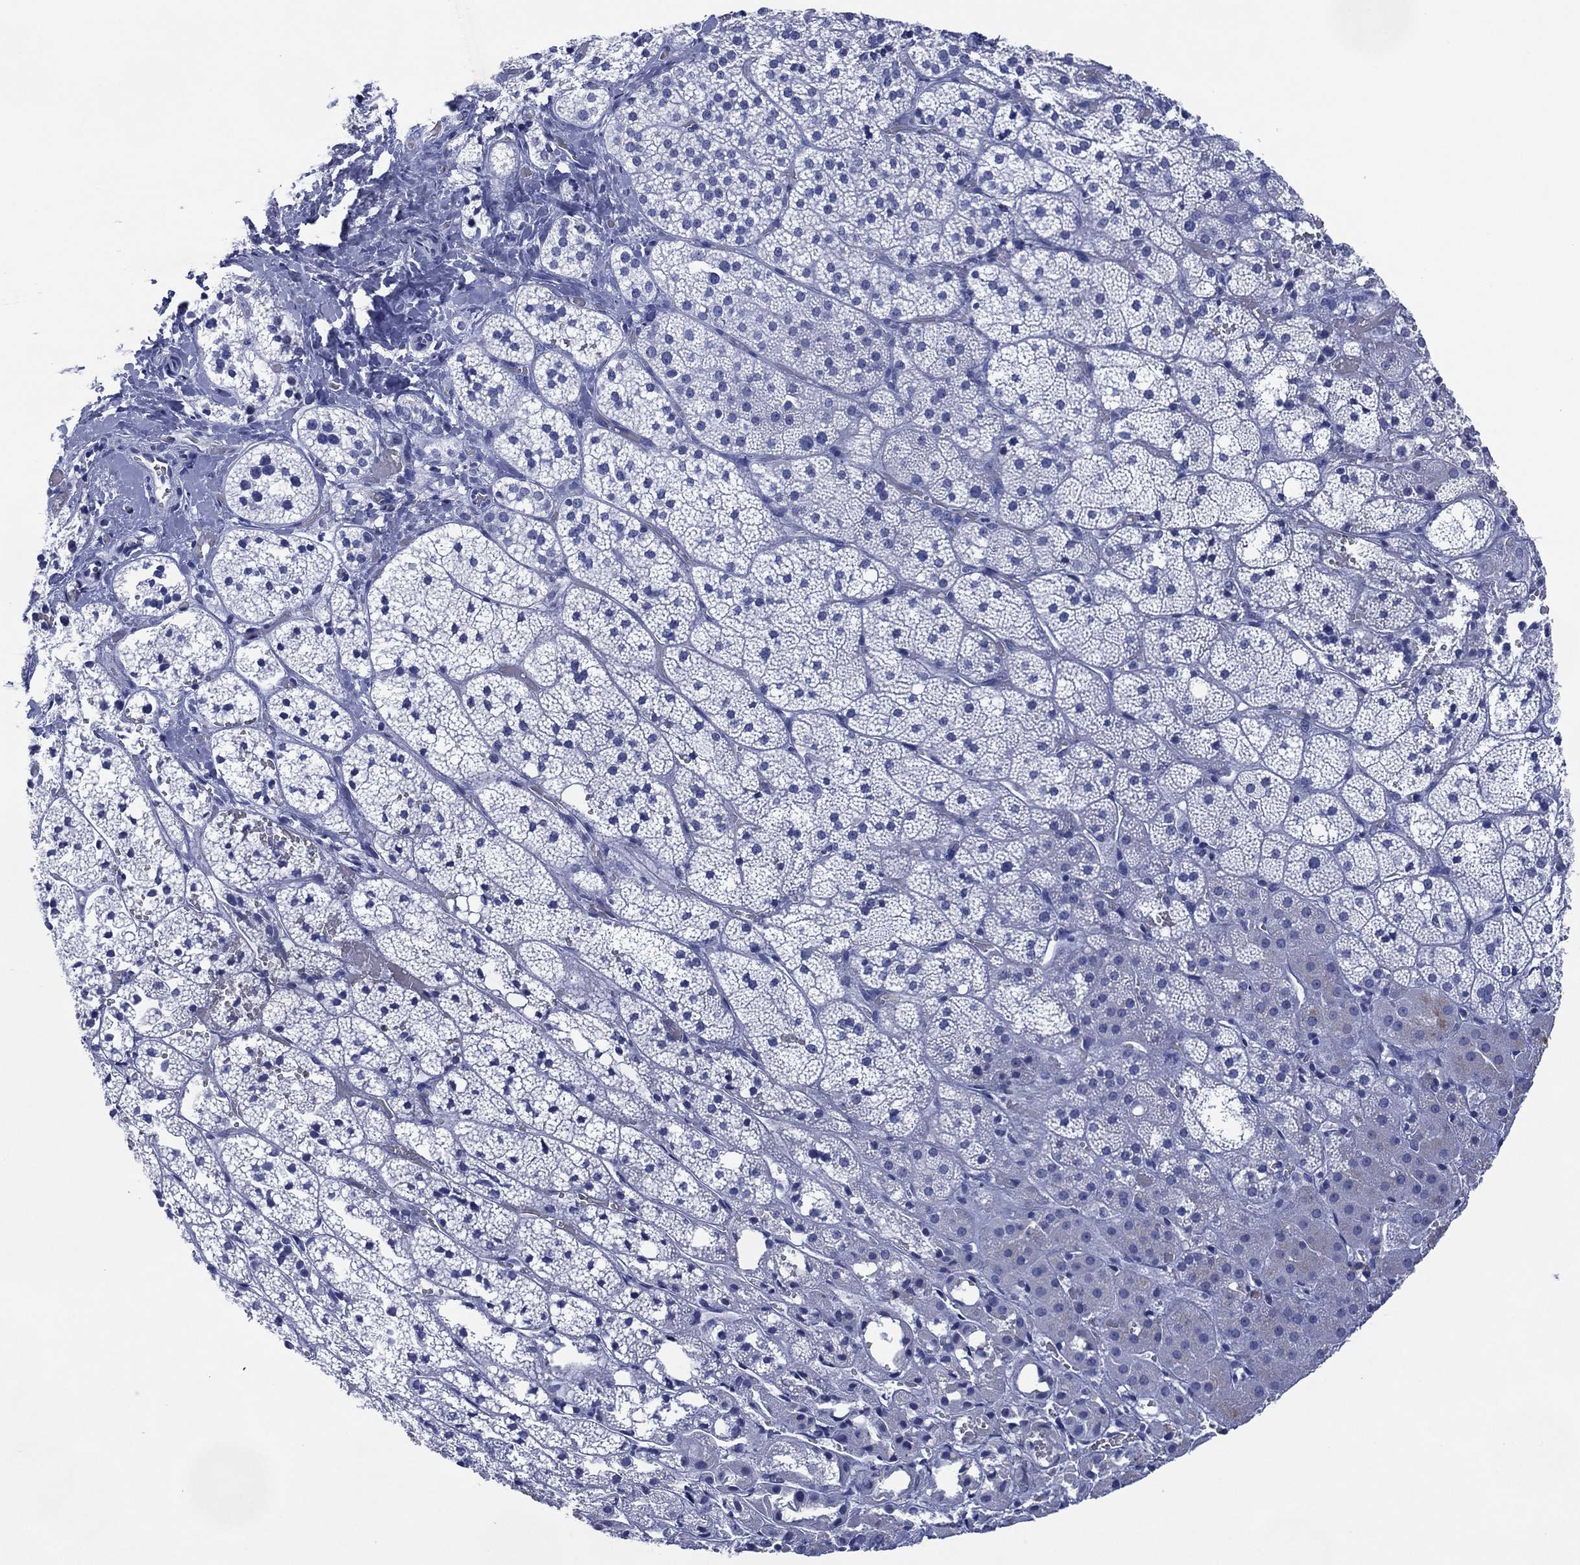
{"staining": {"intensity": "negative", "quantity": "none", "location": "none"}, "tissue": "adrenal gland", "cell_type": "Glandular cells", "image_type": "normal", "snomed": [{"axis": "morphology", "description": "Normal tissue, NOS"}, {"axis": "topography", "description": "Adrenal gland"}], "caption": "This micrograph is of benign adrenal gland stained with IHC to label a protein in brown with the nuclei are counter-stained blue. There is no staining in glandular cells. (Brightfield microscopy of DAB immunohistochemistry at high magnification).", "gene": "SIGLECL1", "patient": {"sex": "male", "age": 53}}